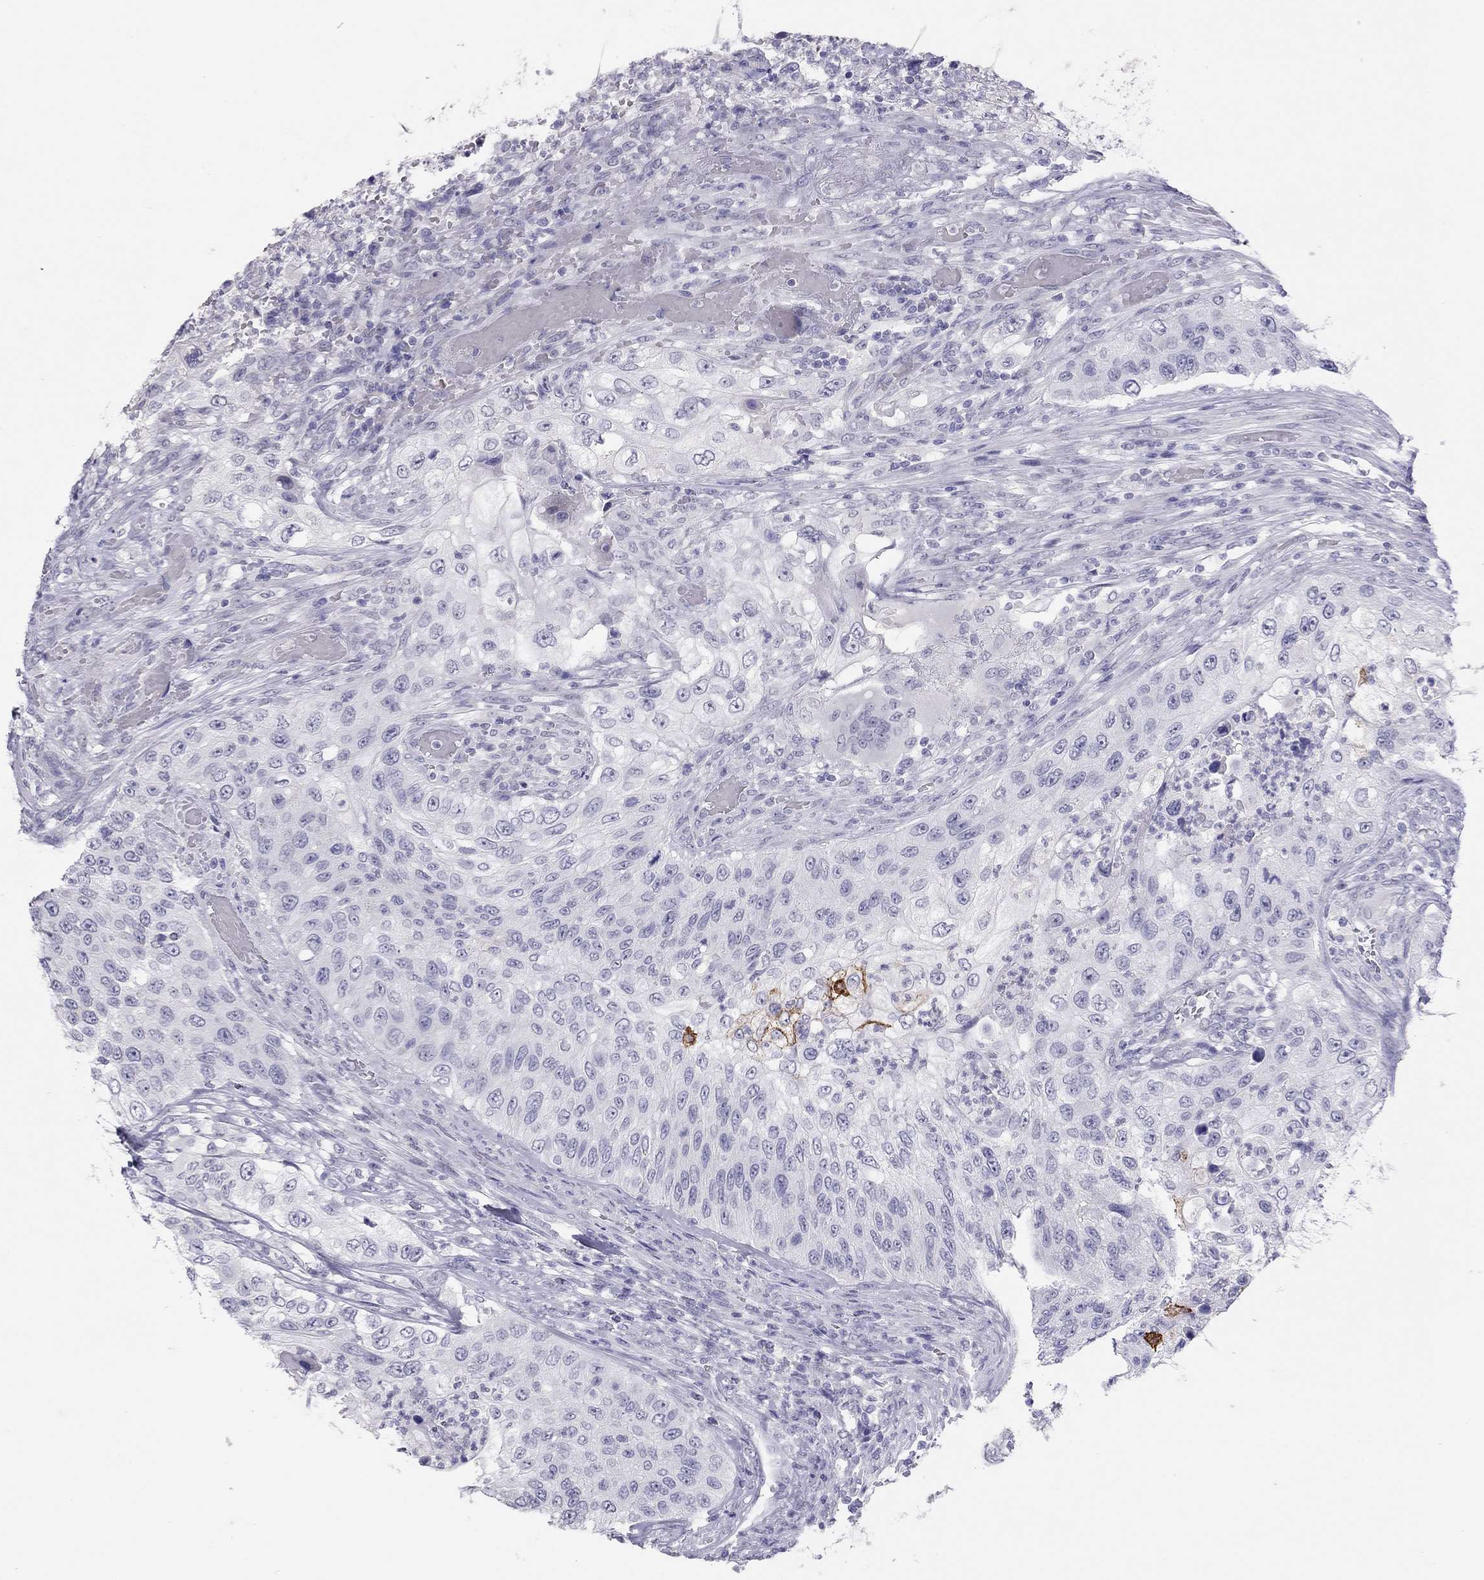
{"staining": {"intensity": "negative", "quantity": "none", "location": "none"}, "tissue": "urothelial cancer", "cell_type": "Tumor cells", "image_type": "cancer", "snomed": [{"axis": "morphology", "description": "Urothelial carcinoma, High grade"}, {"axis": "topography", "description": "Urinary bladder"}], "caption": "This is an immunohistochemistry photomicrograph of urothelial cancer. There is no positivity in tumor cells.", "gene": "MUC16", "patient": {"sex": "female", "age": 60}}